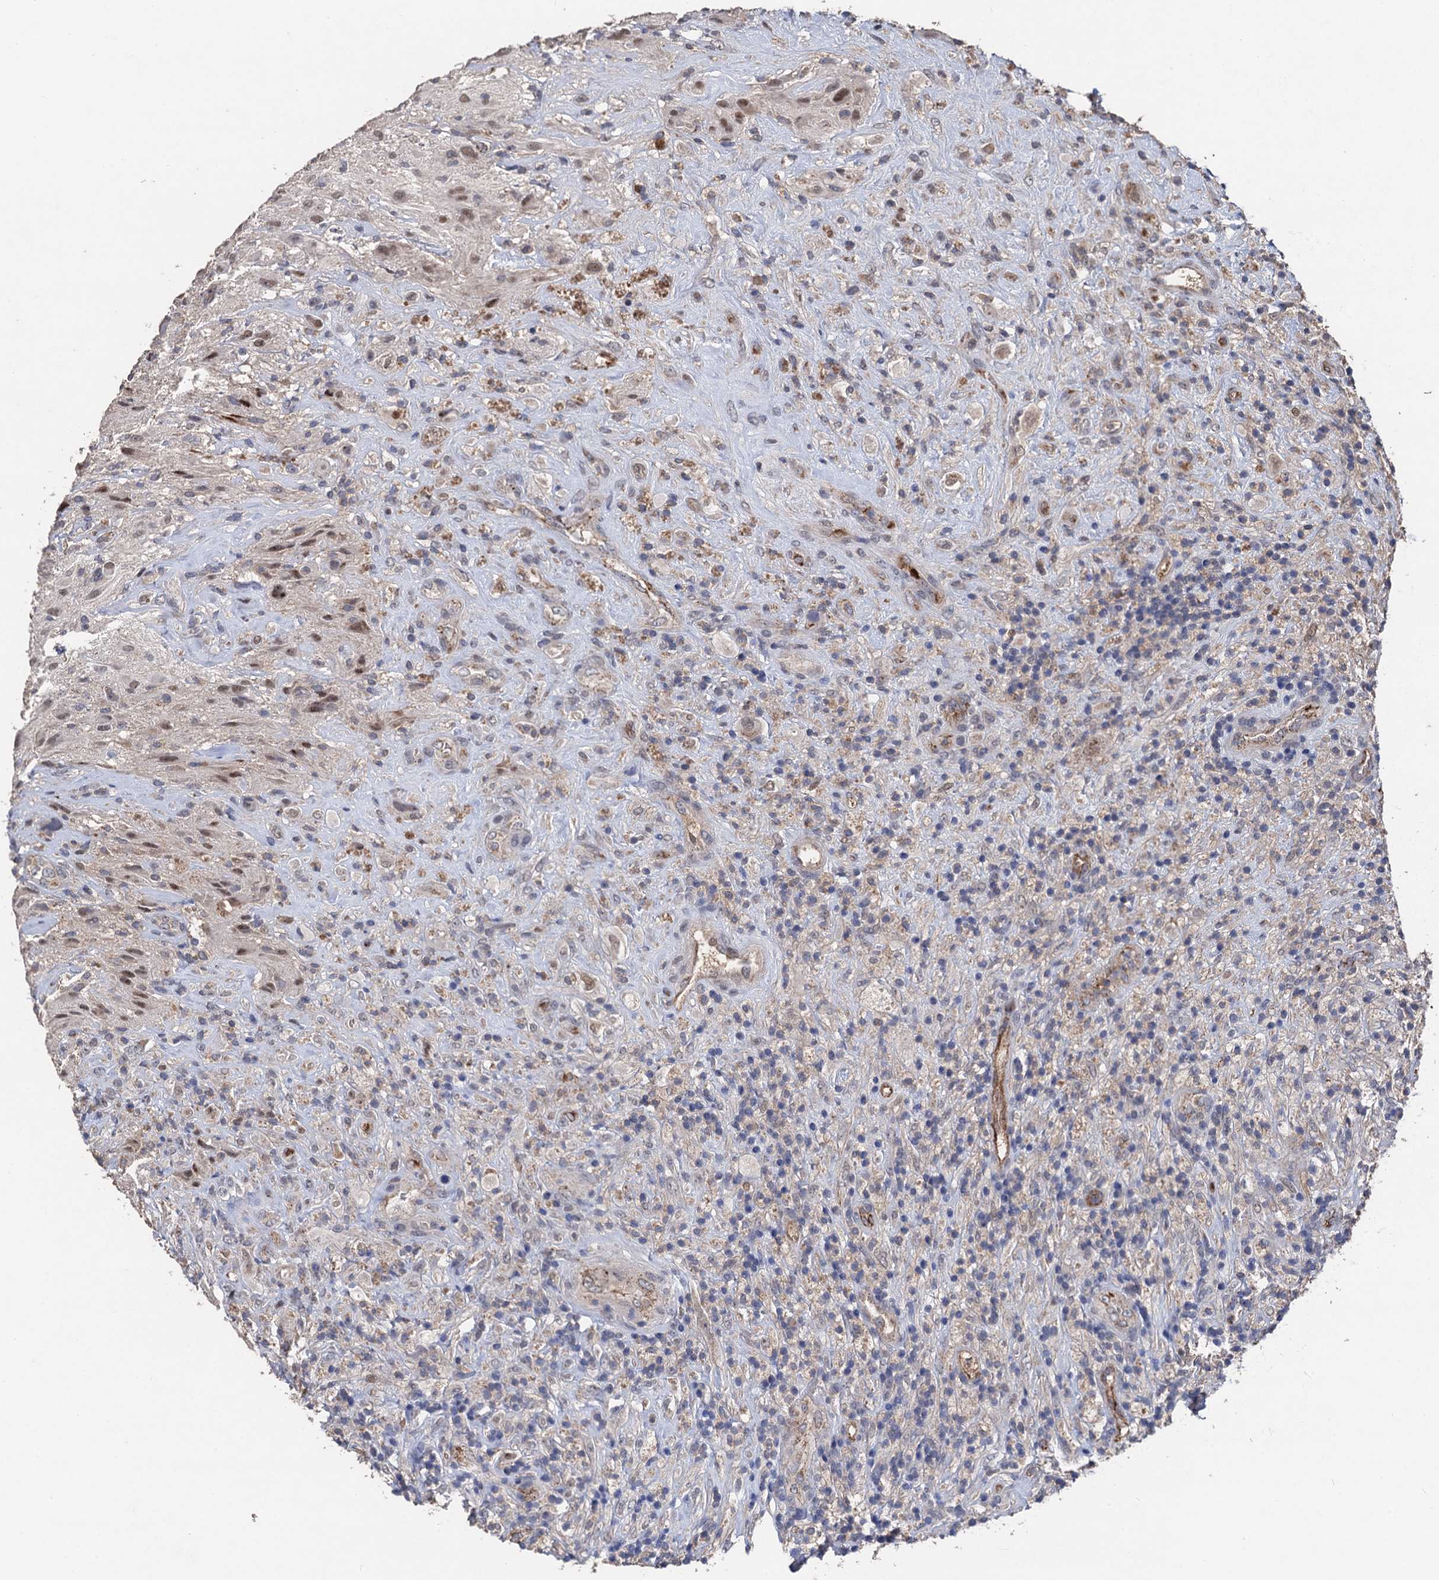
{"staining": {"intensity": "negative", "quantity": "none", "location": "none"}, "tissue": "glioma", "cell_type": "Tumor cells", "image_type": "cancer", "snomed": [{"axis": "morphology", "description": "Glioma, malignant, High grade"}, {"axis": "topography", "description": "Brain"}], "caption": "High magnification brightfield microscopy of glioma stained with DAB (brown) and counterstained with hematoxylin (blue): tumor cells show no significant expression.", "gene": "PPTC7", "patient": {"sex": "male", "age": 69}}